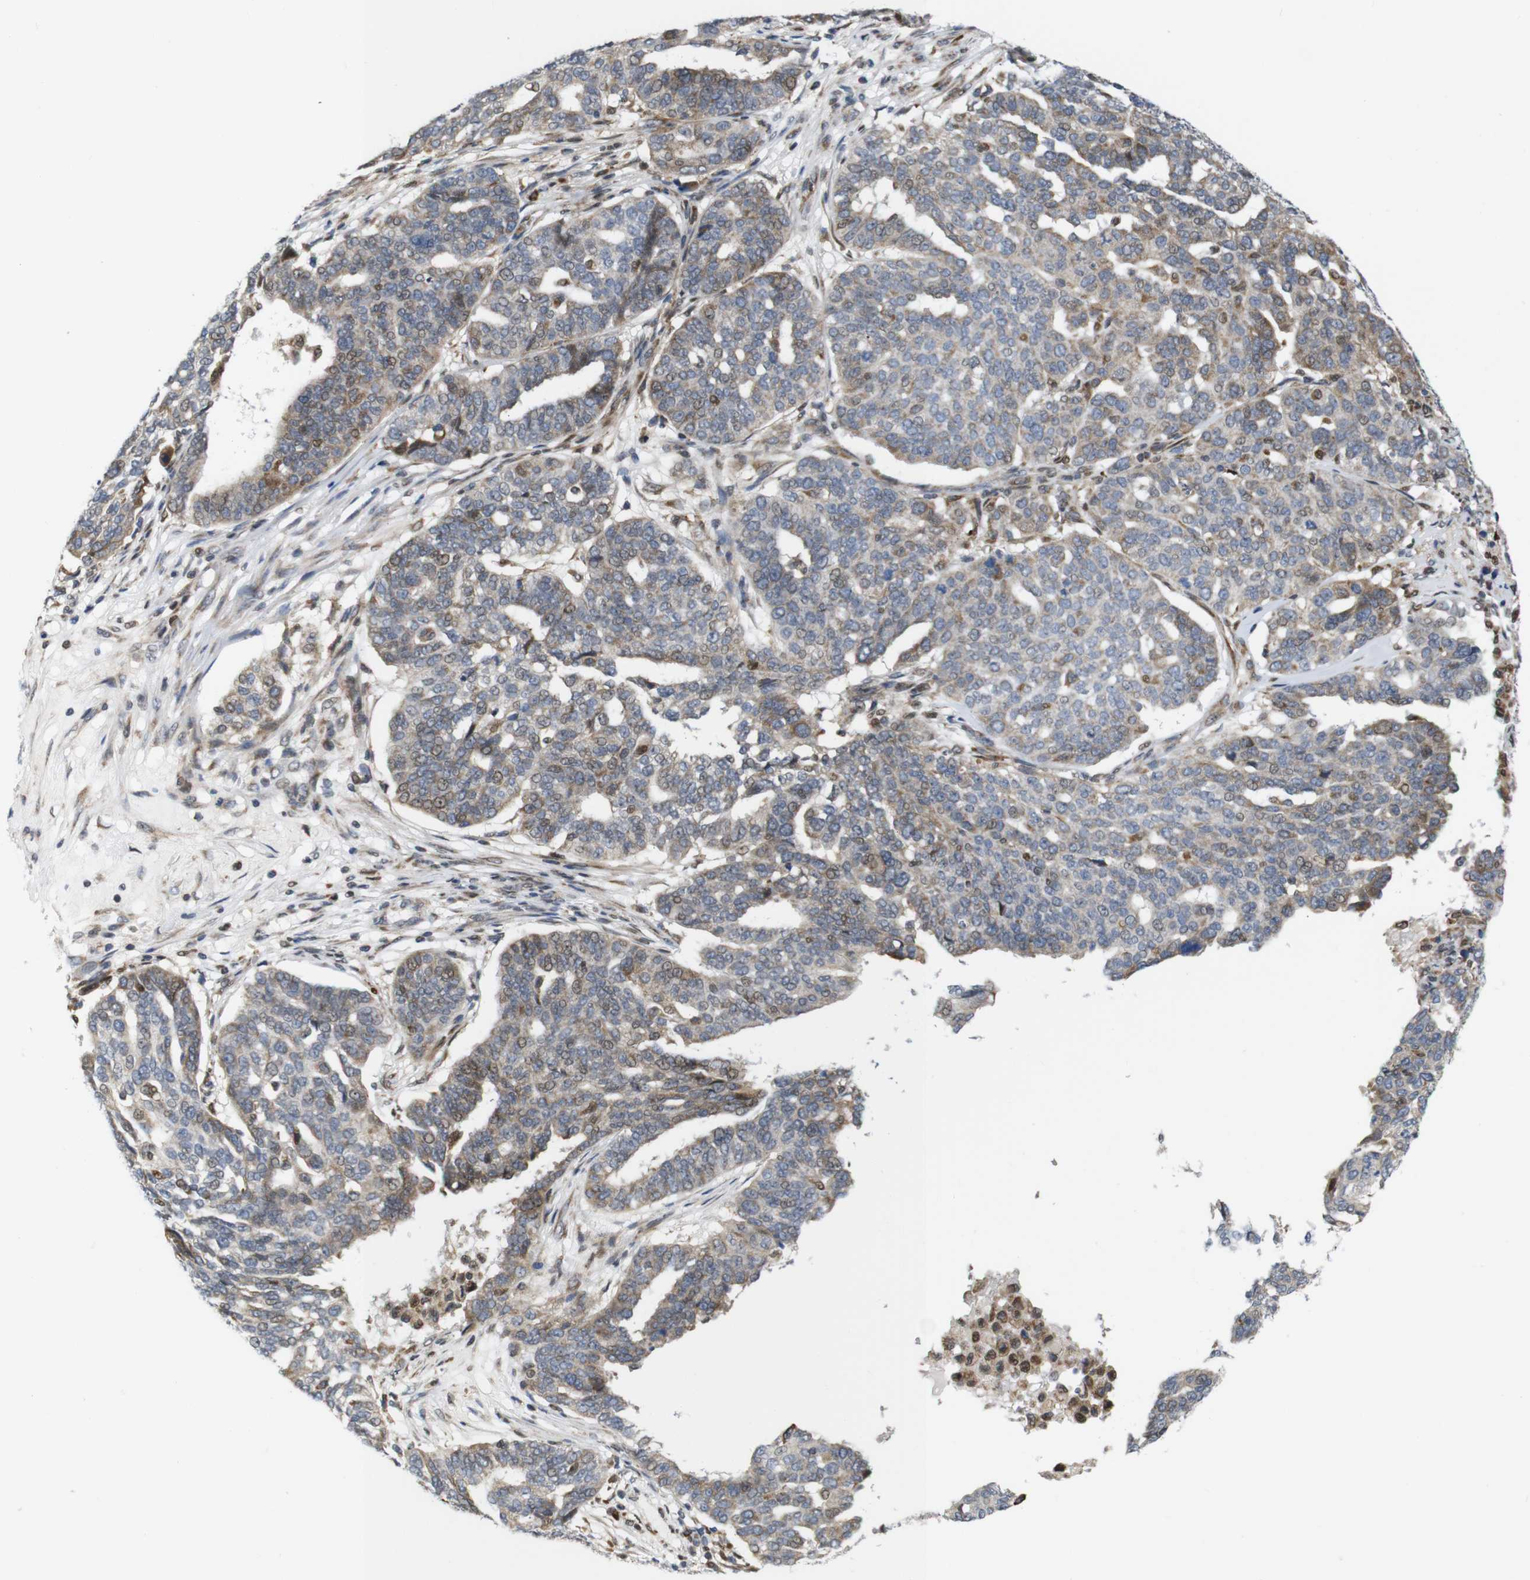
{"staining": {"intensity": "moderate", "quantity": "25%-75%", "location": "cytoplasmic/membranous,nuclear"}, "tissue": "ovarian cancer", "cell_type": "Tumor cells", "image_type": "cancer", "snomed": [{"axis": "morphology", "description": "Cystadenocarcinoma, serous, NOS"}, {"axis": "topography", "description": "Ovary"}], "caption": "Ovarian cancer (serous cystadenocarcinoma) was stained to show a protein in brown. There is medium levels of moderate cytoplasmic/membranous and nuclear staining in approximately 25%-75% of tumor cells.", "gene": "PTPN1", "patient": {"sex": "female", "age": 59}}